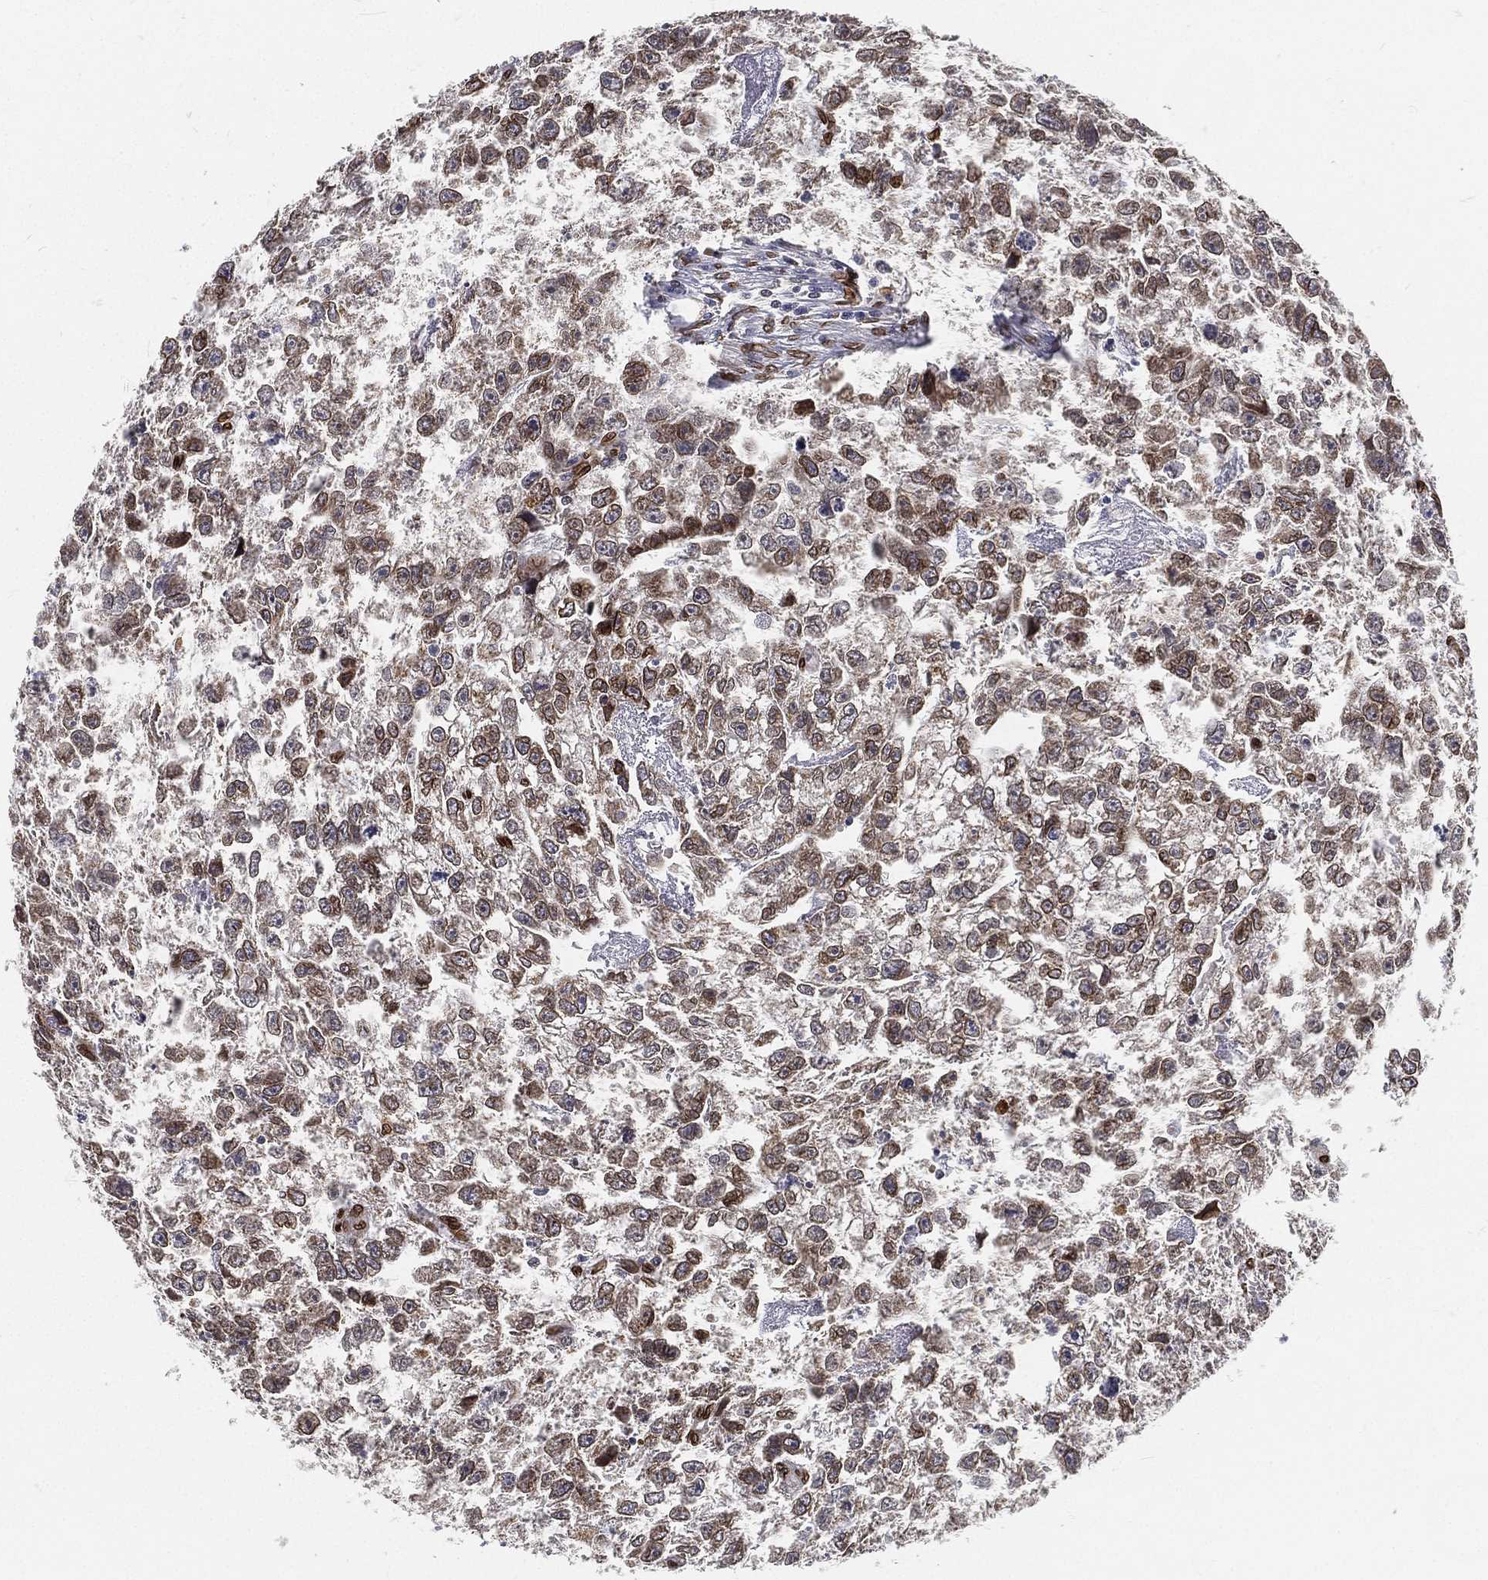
{"staining": {"intensity": "moderate", "quantity": "<25%", "location": "cytoplasmic/membranous,nuclear"}, "tissue": "testis cancer", "cell_type": "Tumor cells", "image_type": "cancer", "snomed": [{"axis": "morphology", "description": "Carcinoma, Embryonal, NOS"}, {"axis": "morphology", "description": "Teratoma, malignant, NOS"}, {"axis": "topography", "description": "Testis"}], "caption": "A high-resolution photomicrograph shows IHC staining of testis cancer, which displays moderate cytoplasmic/membranous and nuclear positivity in approximately <25% of tumor cells.", "gene": "PALB2", "patient": {"sex": "male", "age": 44}}